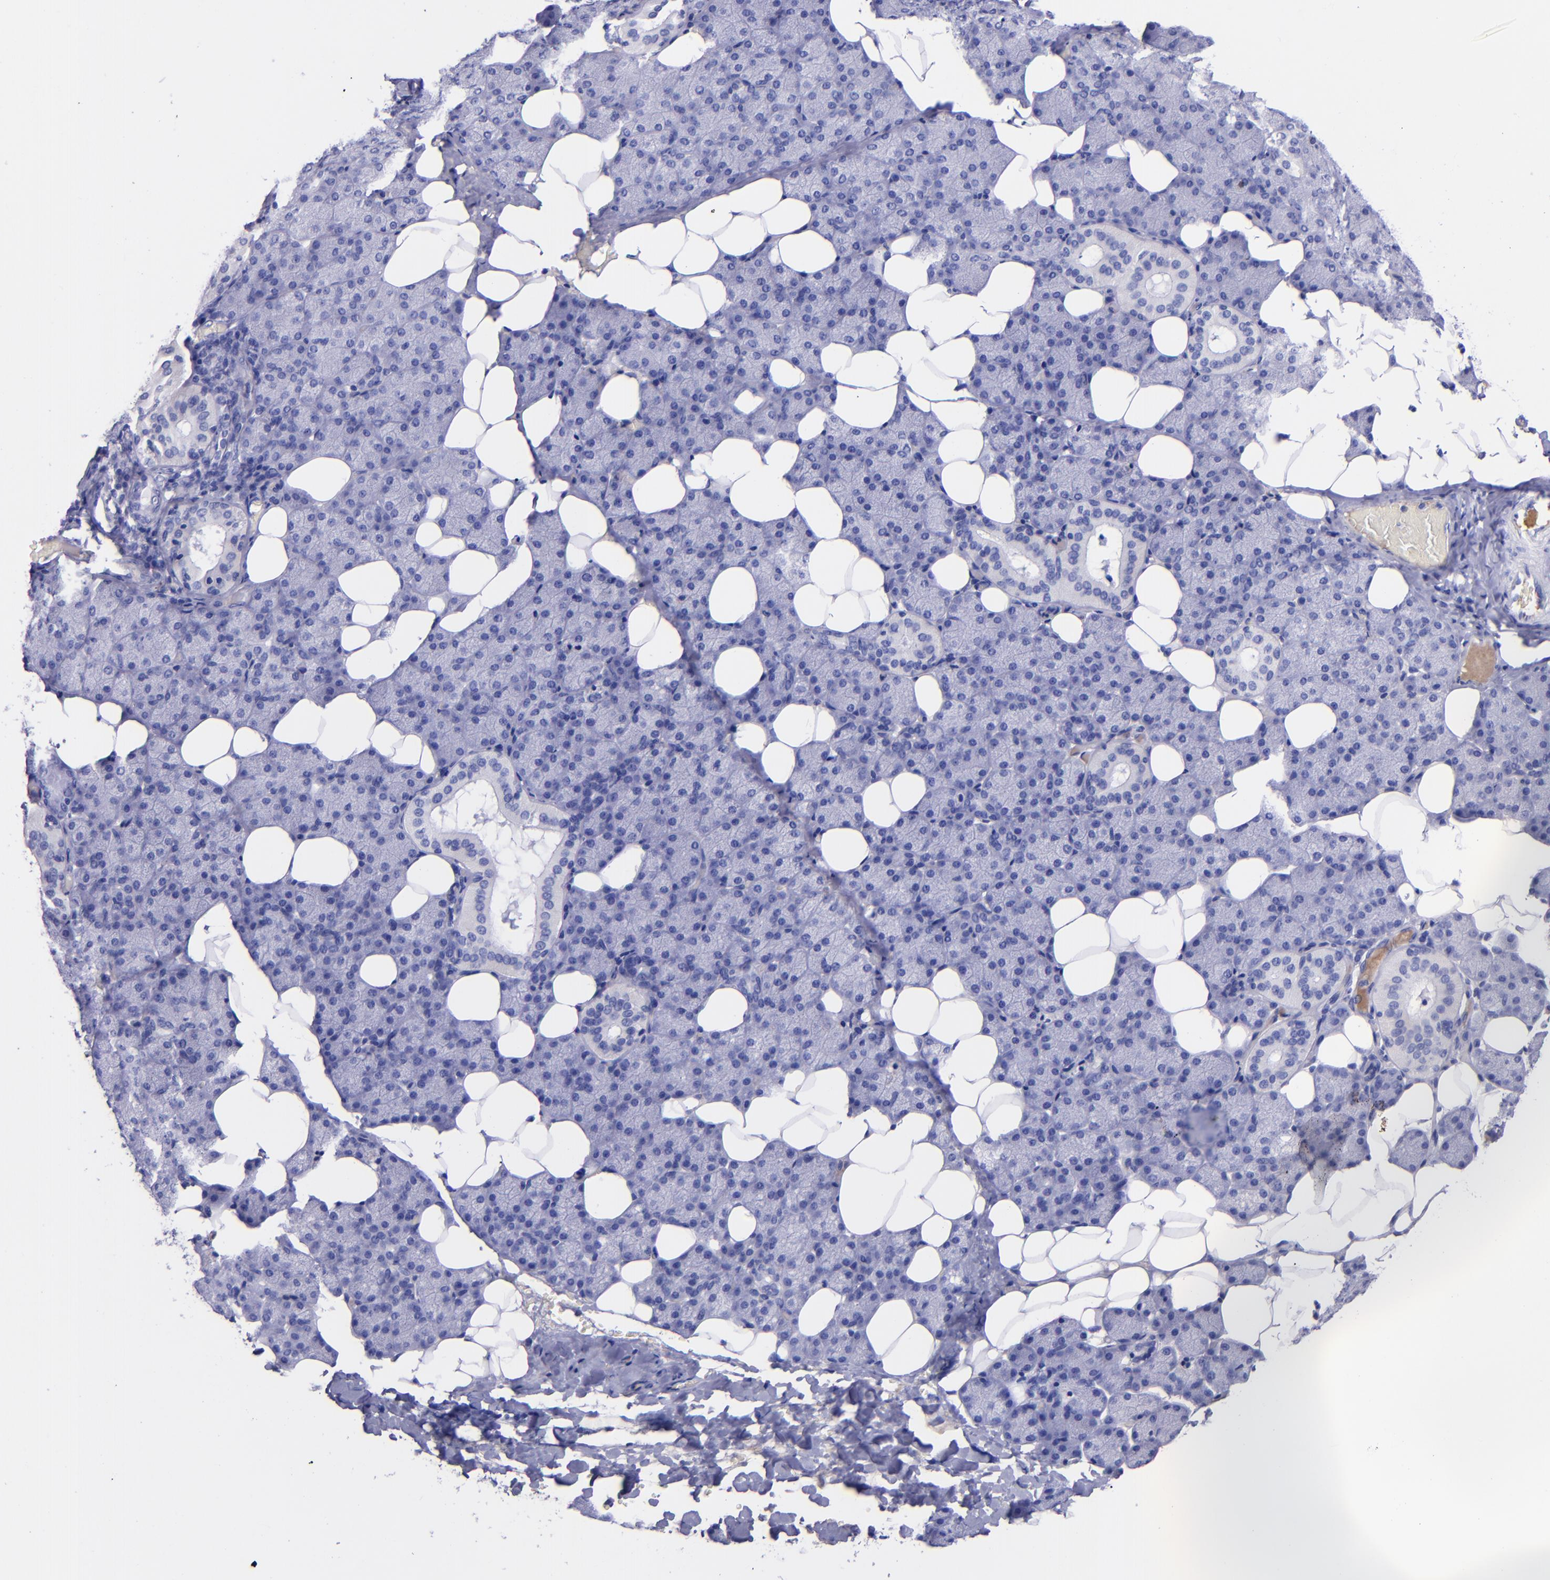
{"staining": {"intensity": "negative", "quantity": "none", "location": "none"}, "tissue": "salivary gland", "cell_type": "Glandular cells", "image_type": "normal", "snomed": [{"axis": "morphology", "description": "Normal tissue, NOS"}, {"axis": "topography", "description": "Lymph node"}, {"axis": "topography", "description": "Salivary gland"}], "caption": "The photomicrograph exhibits no significant staining in glandular cells of salivary gland.", "gene": "KNG1", "patient": {"sex": "male", "age": 8}}